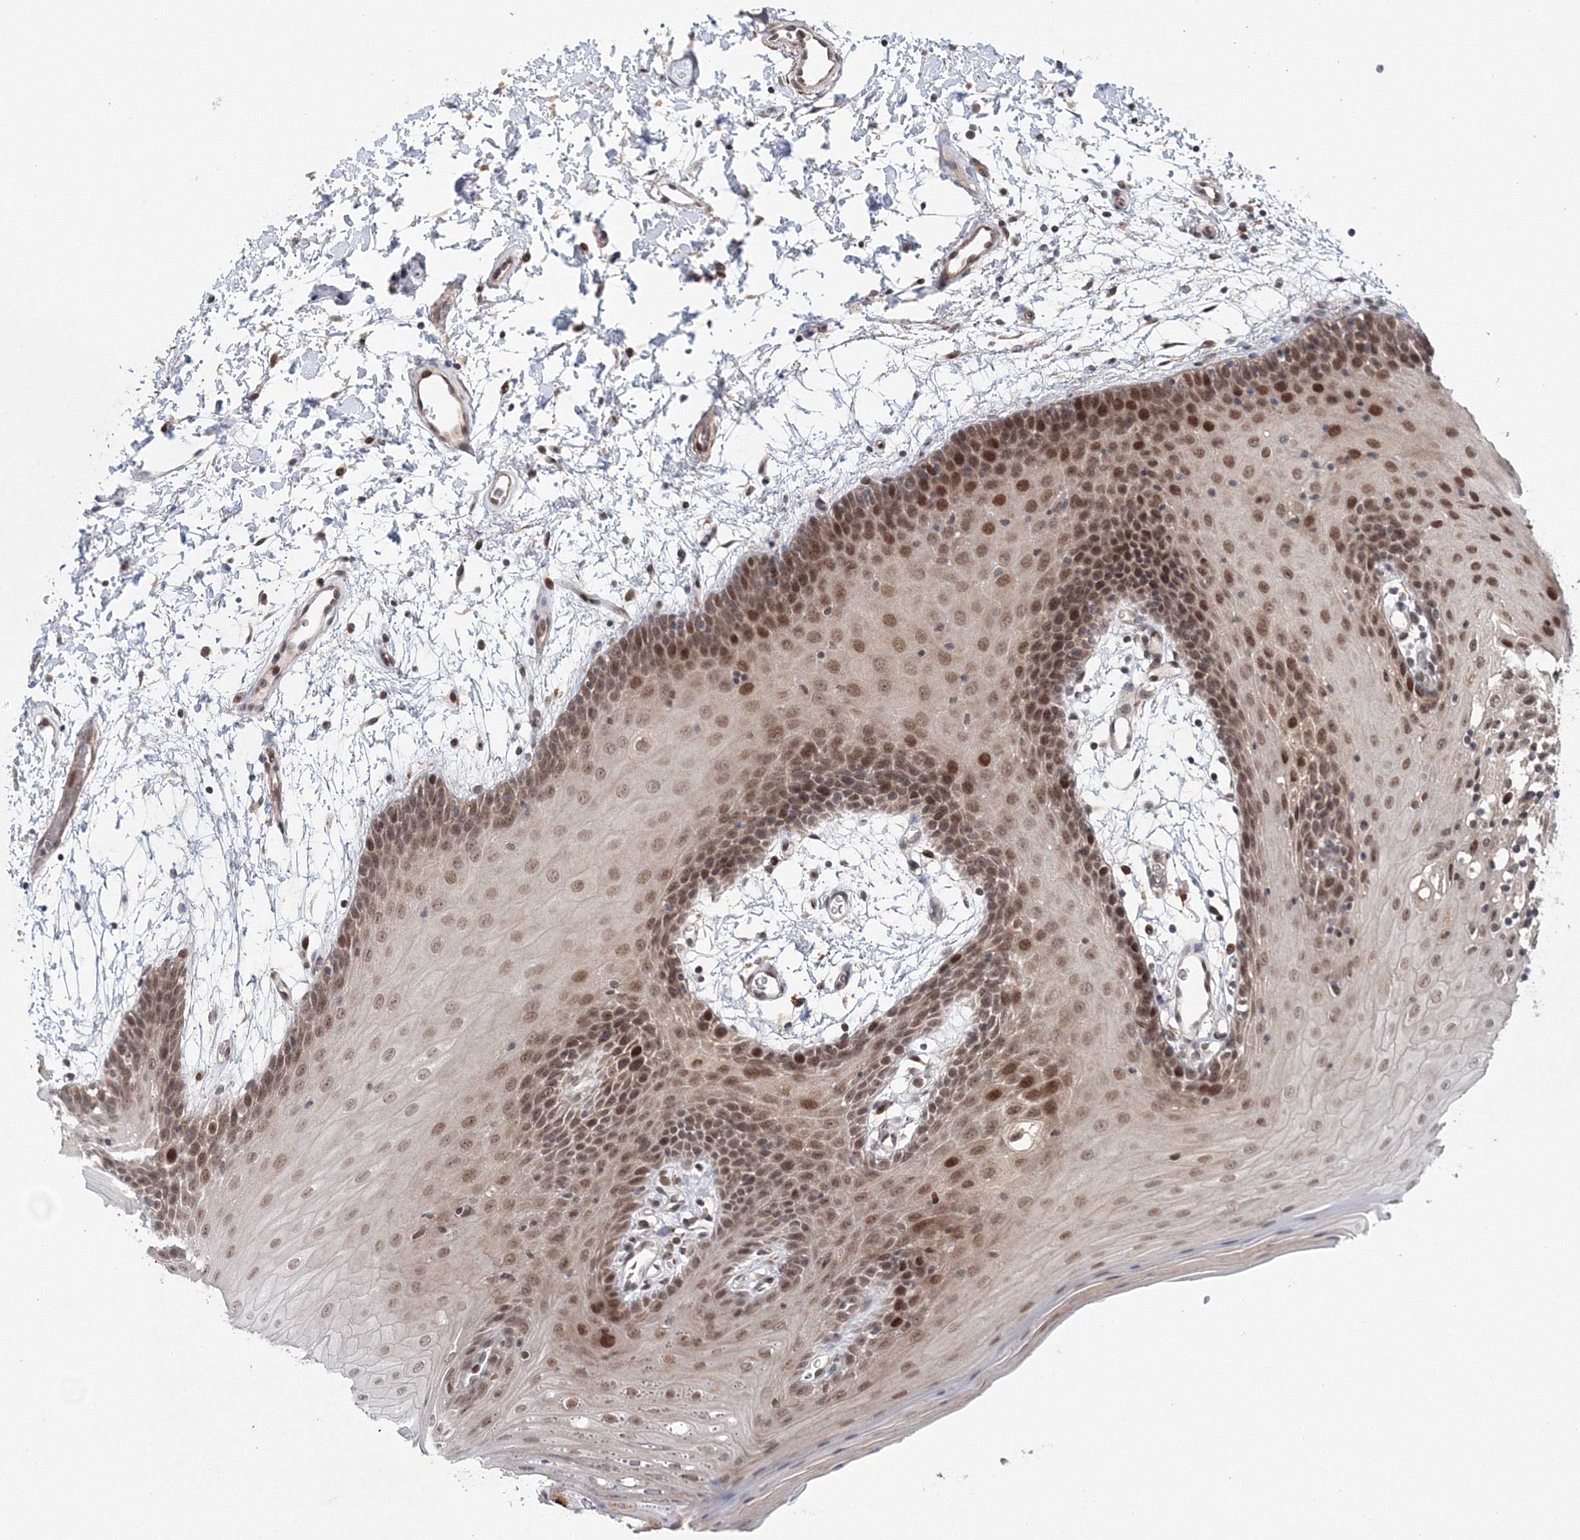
{"staining": {"intensity": "moderate", "quantity": "25%-75%", "location": "nuclear"}, "tissue": "oral mucosa", "cell_type": "Squamous epithelial cells", "image_type": "normal", "snomed": [{"axis": "morphology", "description": "Normal tissue, NOS"}, {"axis": "topography", "description": "Skeletal muscle"}, {"axis": "topography", "description": "Oral tissue"}, {"axis": "topography", "description": "Salivary gland"}, {"axis": "topography", "description": "Peripheral nerve tissue"}], "caption": "An image showing moderate nuclear positivity in approximately 25%-75% of squamous epithelial cells in normal oral mucosa, as visualized by brown immunohistochemical staining.", "gene": "NOA1", "patient": {"sex": "male", "age": 54}}